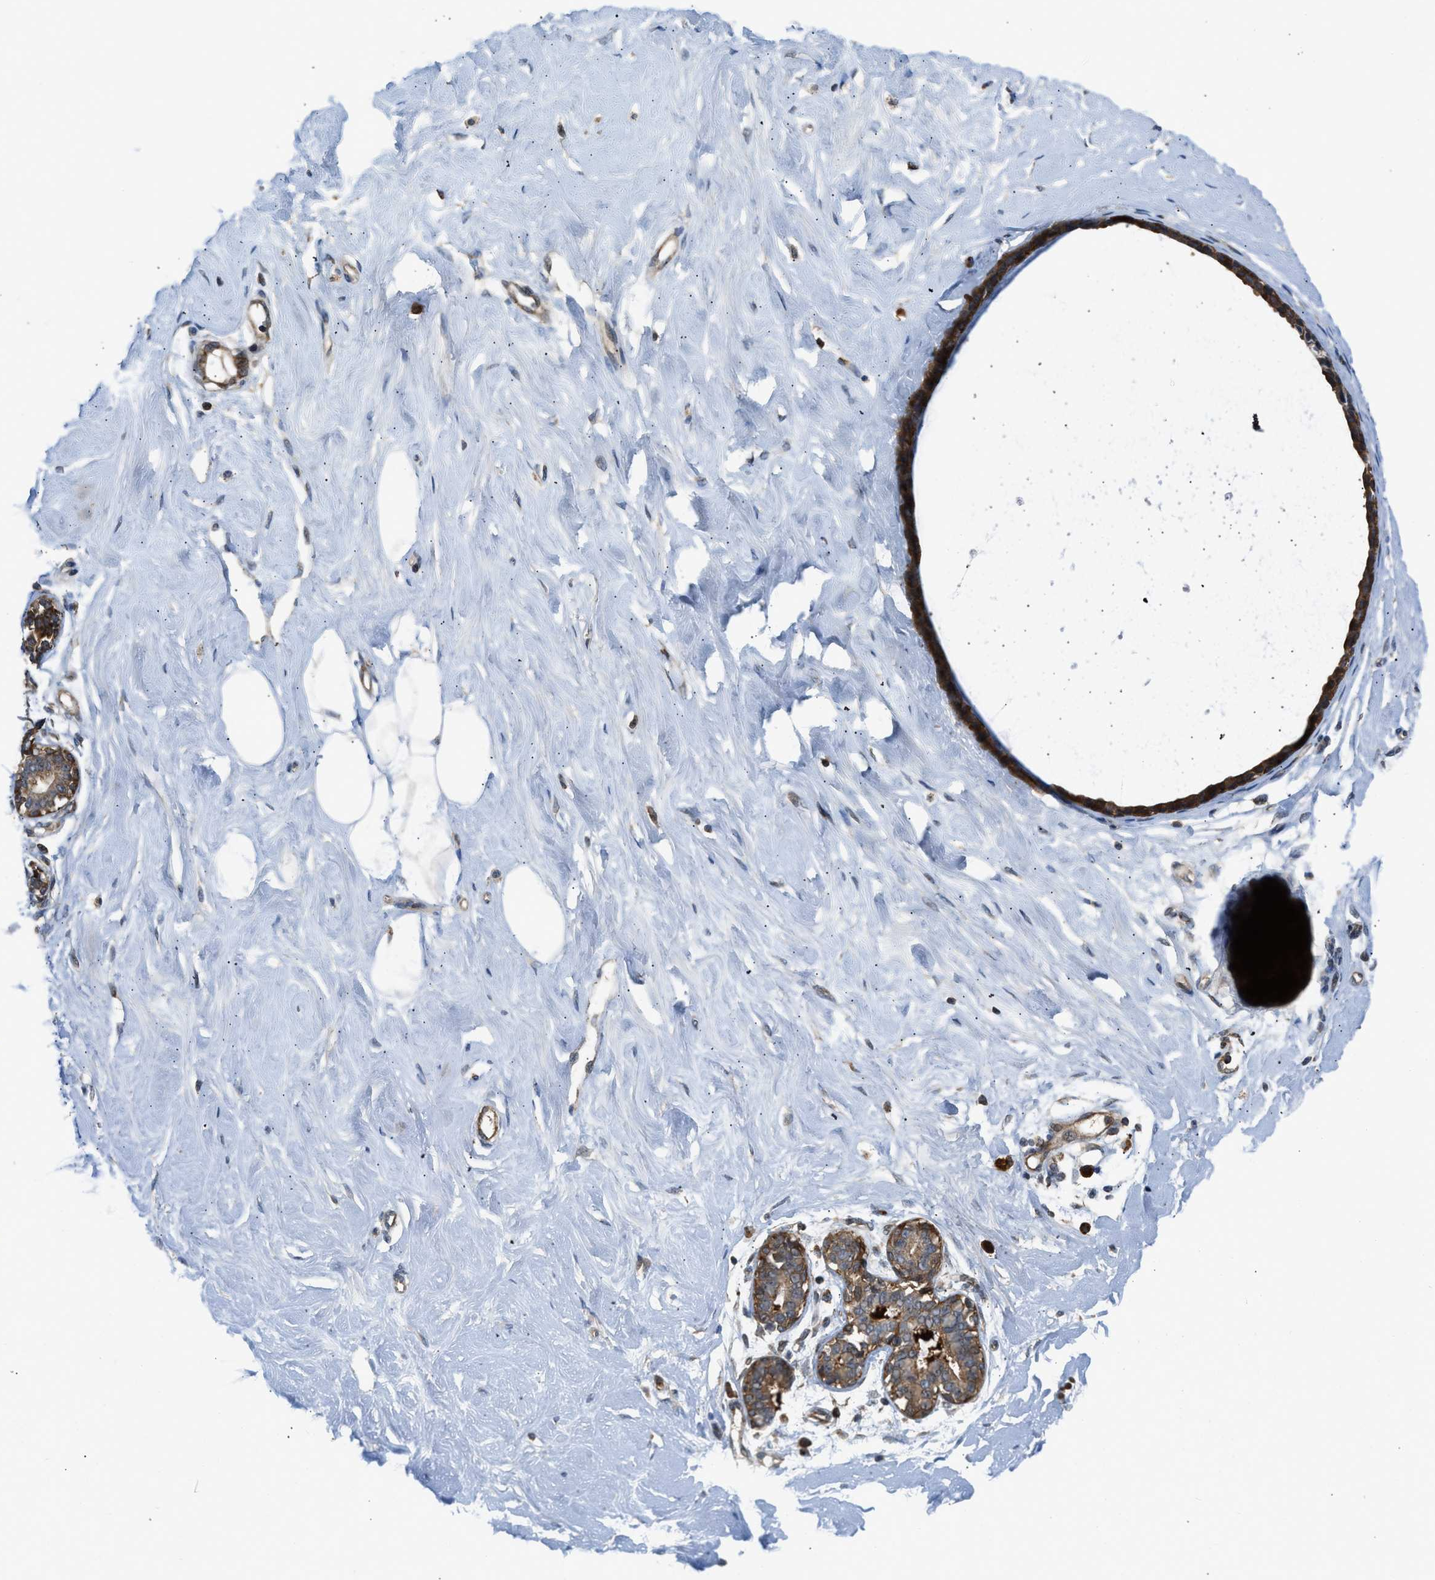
{"staining": {"intensity": "weak", "quantity": "25%-75%", "location": "cytoplasmic/membranous"}, "tissue": "breast", "cell_type": "Adipocytes", "image_type": "normal", "snomed": [{"axis": "morphology", "description": "Normal tissue, NOS"}, {"axis": "topography", "description": "Breast"}], "caption": "Protein expression analysis of benign human breast reveals weak cytoplasmic/membranous positivity in about 25%-75% of adipocytes. (DAB IHC with brightfield microscopy, high magnification).", "gene": "SESN2", "patient": {"sex": "female", "age": 23}}